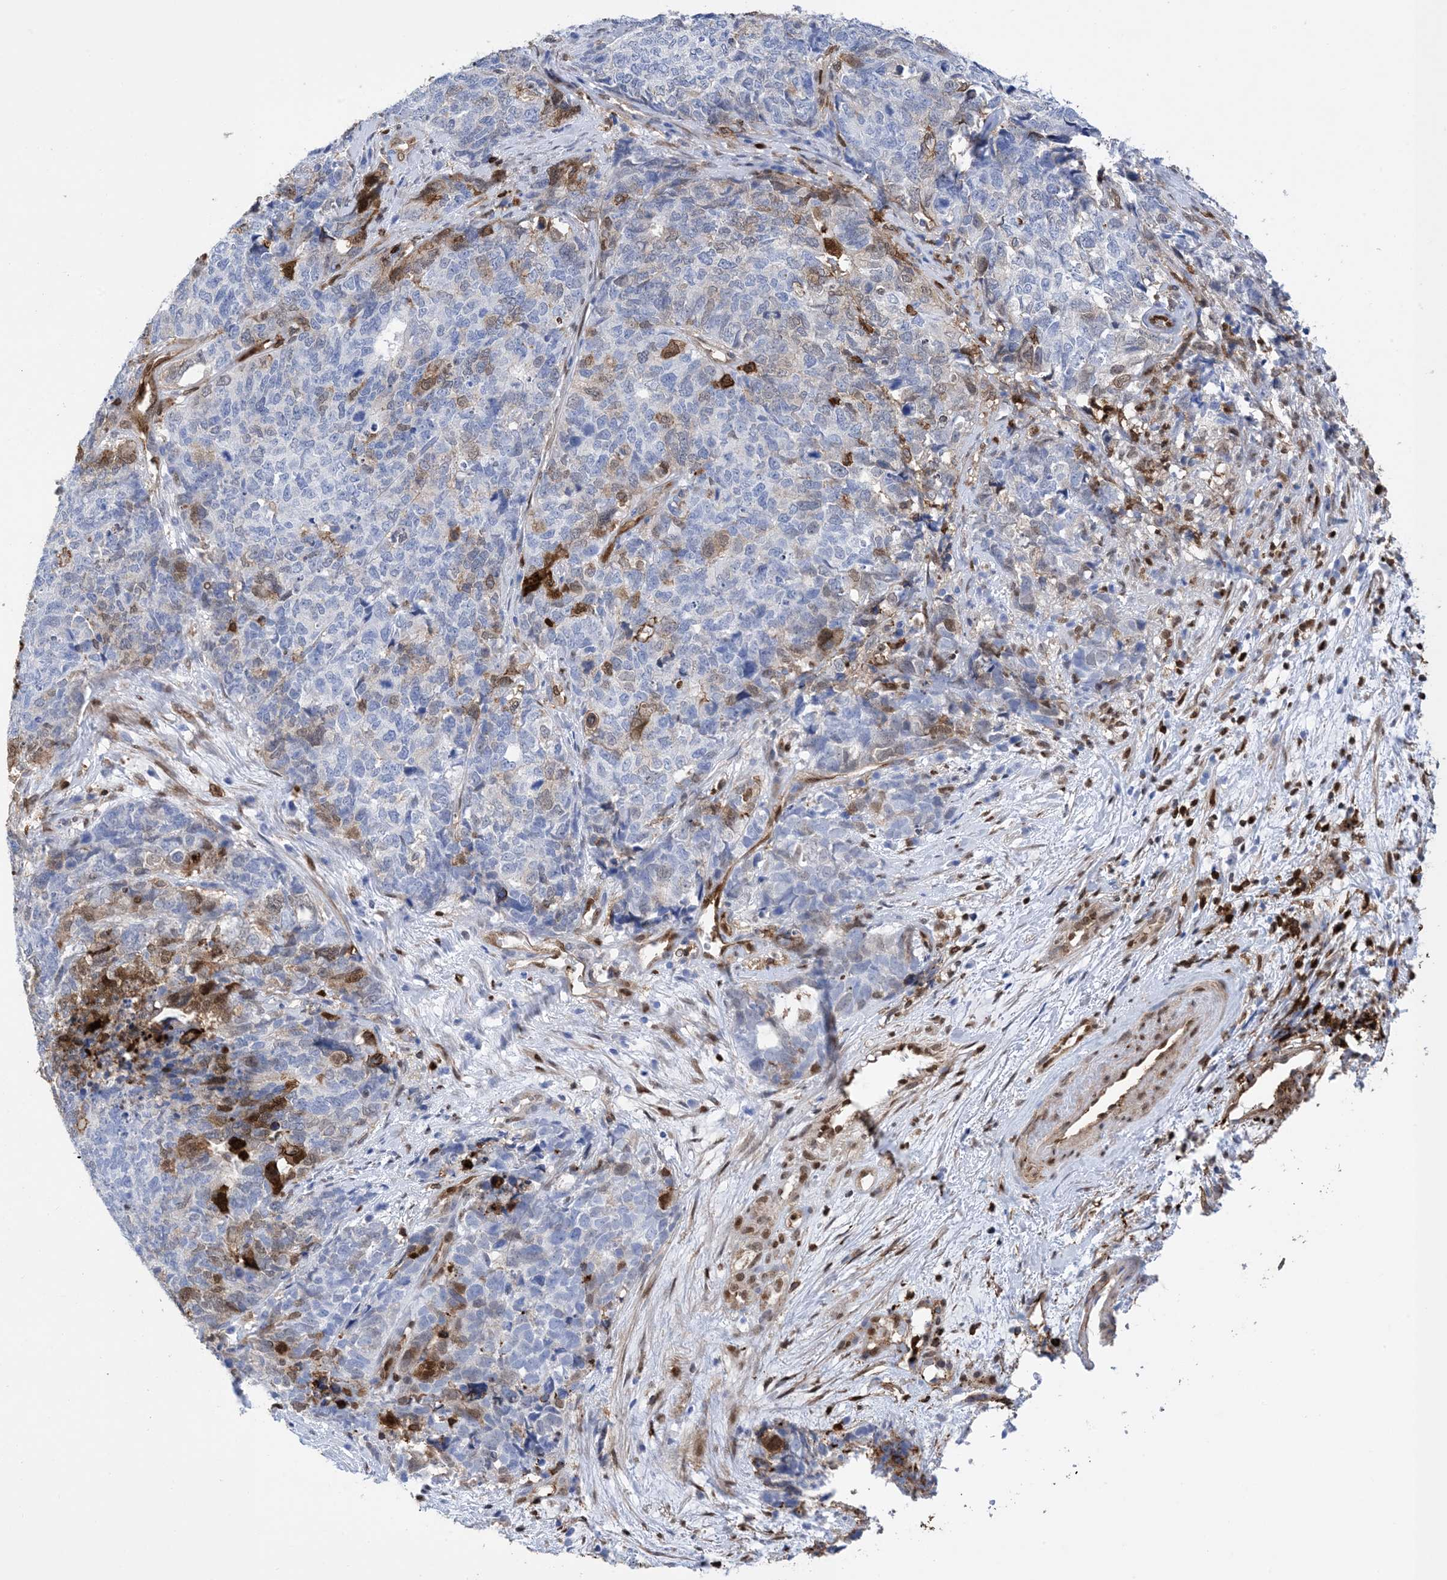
{"staining": {"intensity": "moderate", "quantity": "<25%", "location": "cytoplasmic/membranous,nuclear"}, "tissue": "cervical cancer", "cell_type": "Tumor cells", "image_type": "cancer", "snomed": [{"axis": "morphology", "description": "Squamous cell carcinoma, NOS"}, {"axis": "topography", "description": "Cervix"}], "caption": "DAB (3,3'-diaminobenzidine) immunohistochemical staining of cervical cancer displays moderate cytoplasmic/membranous and nuclear protein staining in approximately <25% of tumor cells. (DAB IHC with brightfield microscopy, high magnification).", "gene": "ANXA1", "patient": {"sex": "female", "age": 63}}